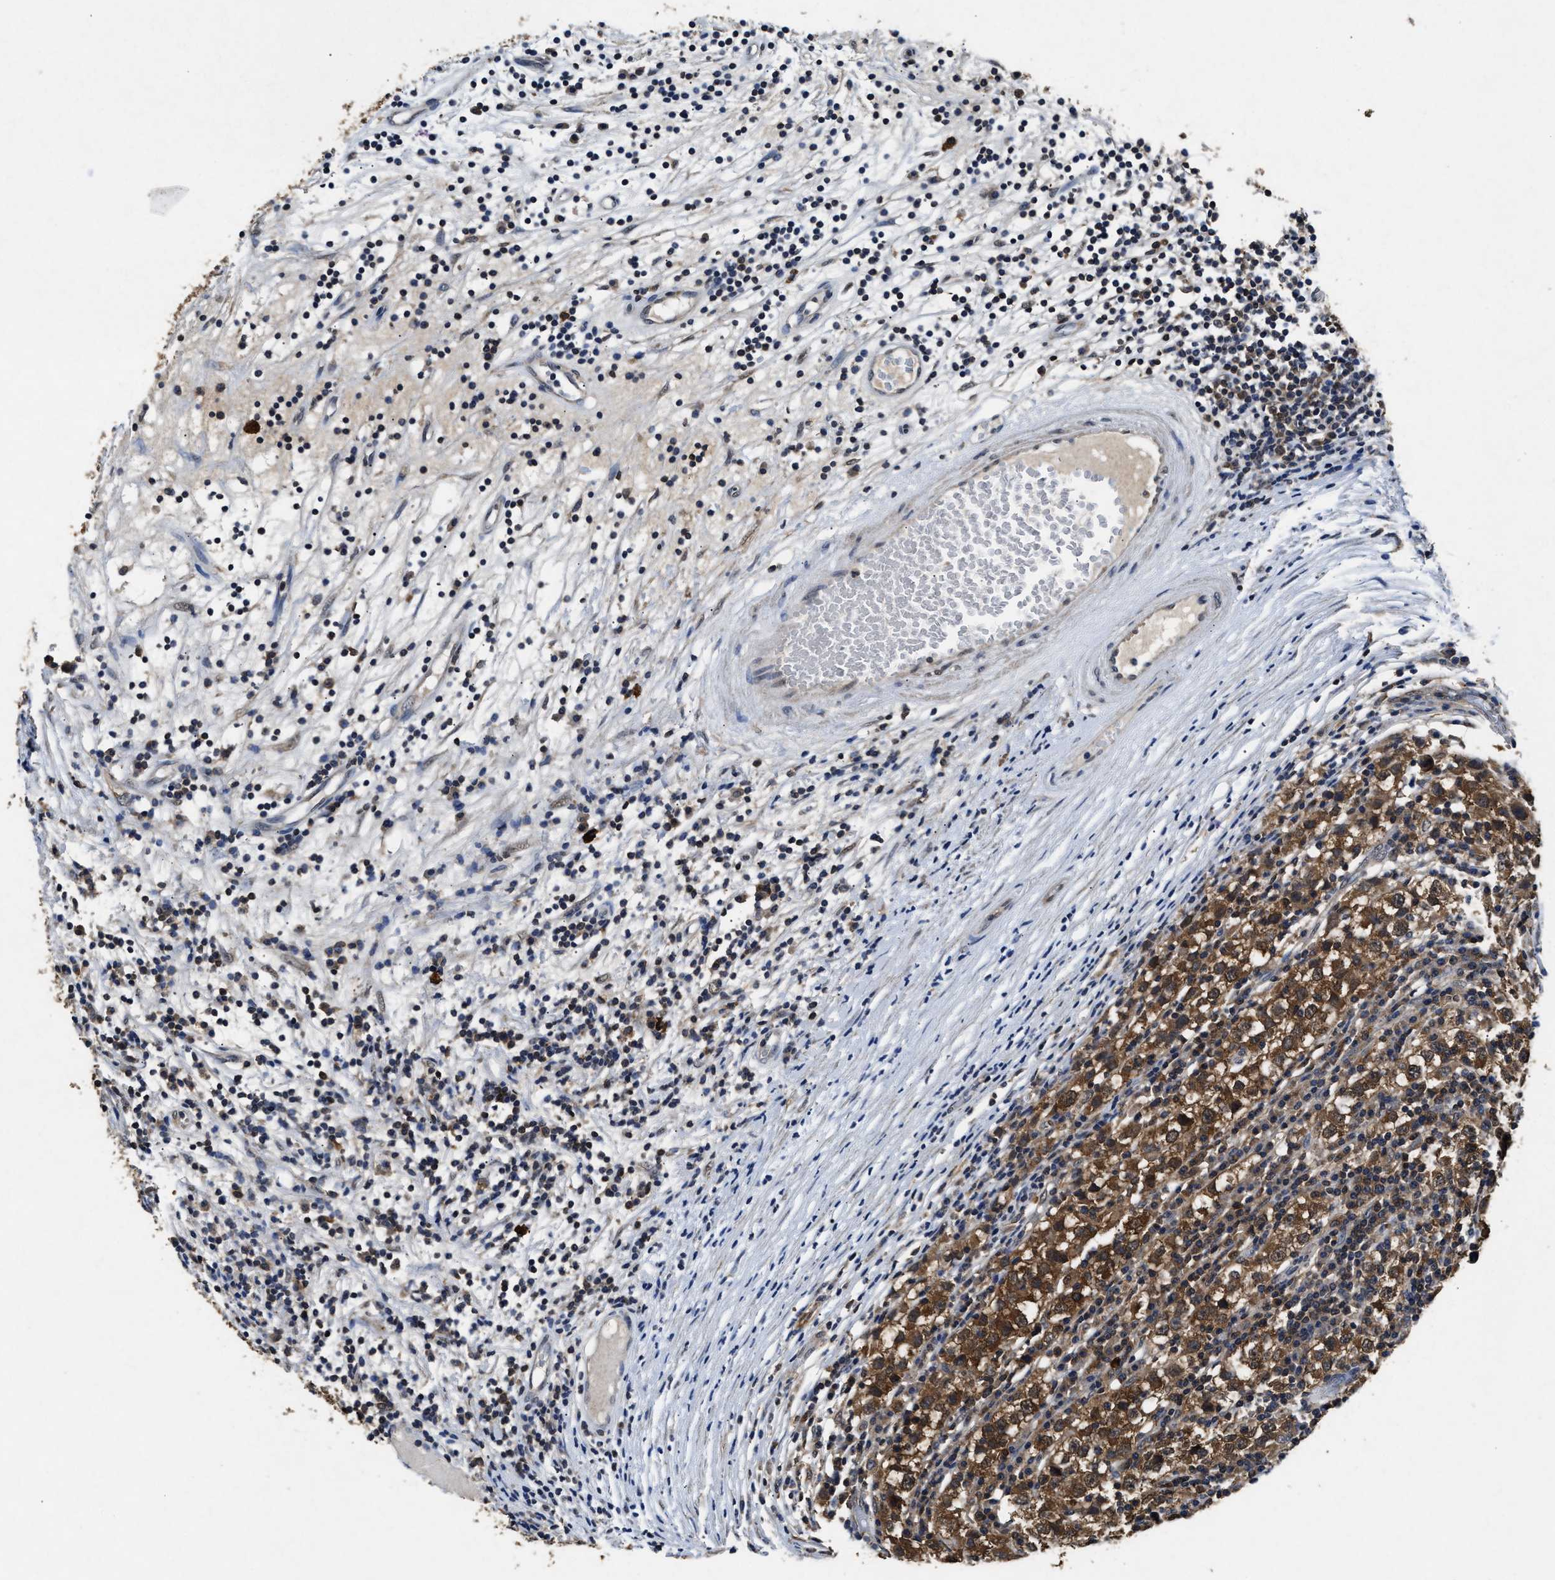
{"staining": {"intensity": "moderate", "quantity": "25%-75%", "location": "cytoplasmic/membranous"}, "tissue": "testis cancer", "cell_type": "Tumor cells", "image_type": "cancer", "snomed": [{"axis": "morphology", "description": "Seminoma, NOS"}, {"axis": "topography", "description": "Testis"}], "caption": "Protein analysis of testis seminoma tissue demonstrates moderate cytoplasmic/membranous expression in about 25%-75% of tumor cells.", "gene": "ACAT2", "patient": {"sex": "male", "age": 65}}